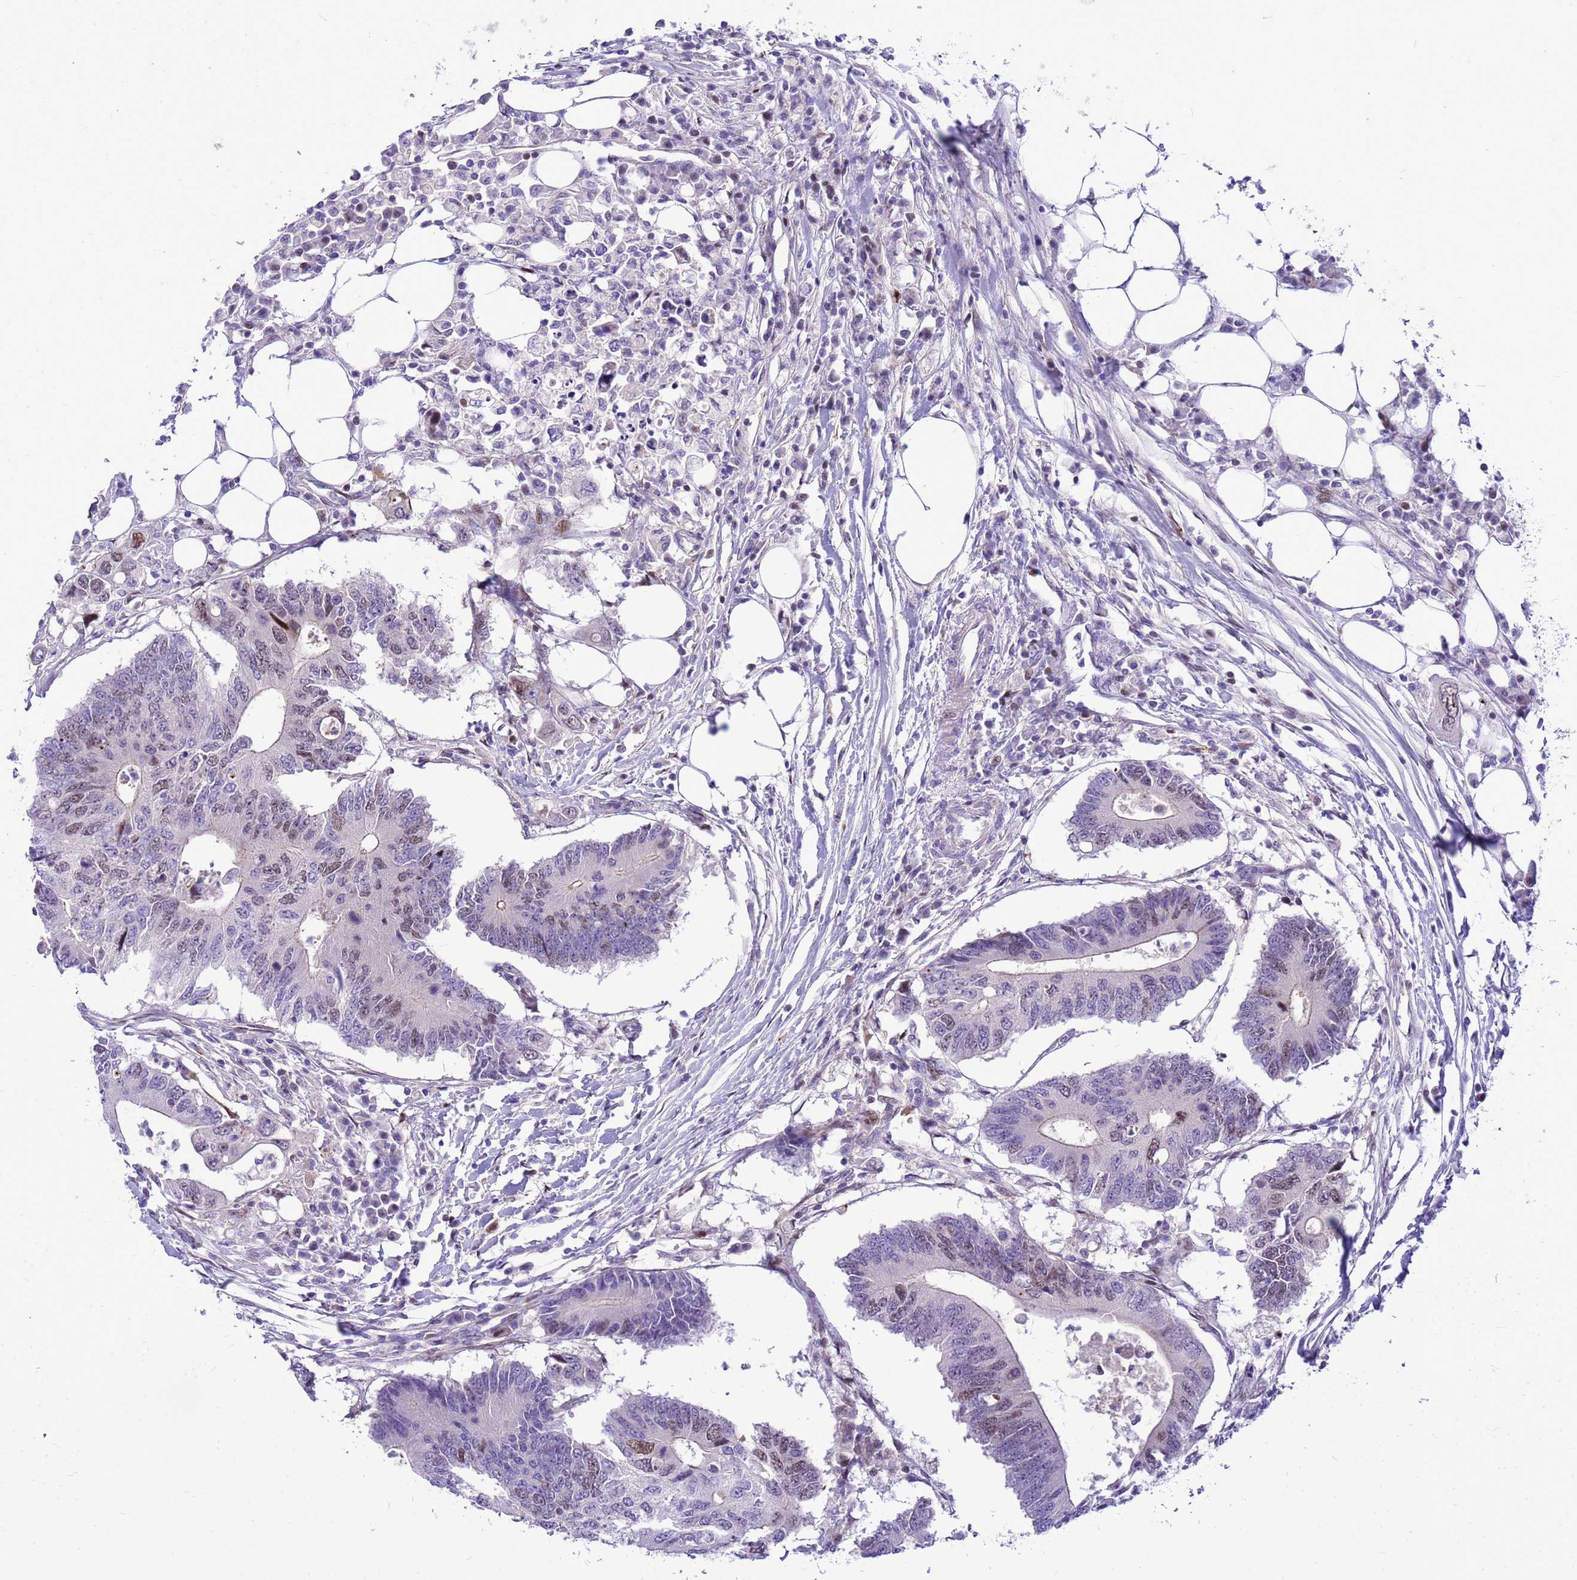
{"staining": {"intensity": "moderate", "quantity": "<25%", "location": "nuclear"}, "tissue": "colorectal cancer", "cell_type": "Tumor cells", "image_type": "cancer", "snomed": [{"axis": "morphology", "description": "Adenocarcinoma, NOS"}, {"axis": "topography", "description": "Colon"}], "caption": "Moderate nuclear positivity for a protein is appreciated in about <25% of tumor cells of colorectal adenocarcinoma using IHC.", "gene": "ADAMTS7", "patient": {"sex": "male", "age": 71}}